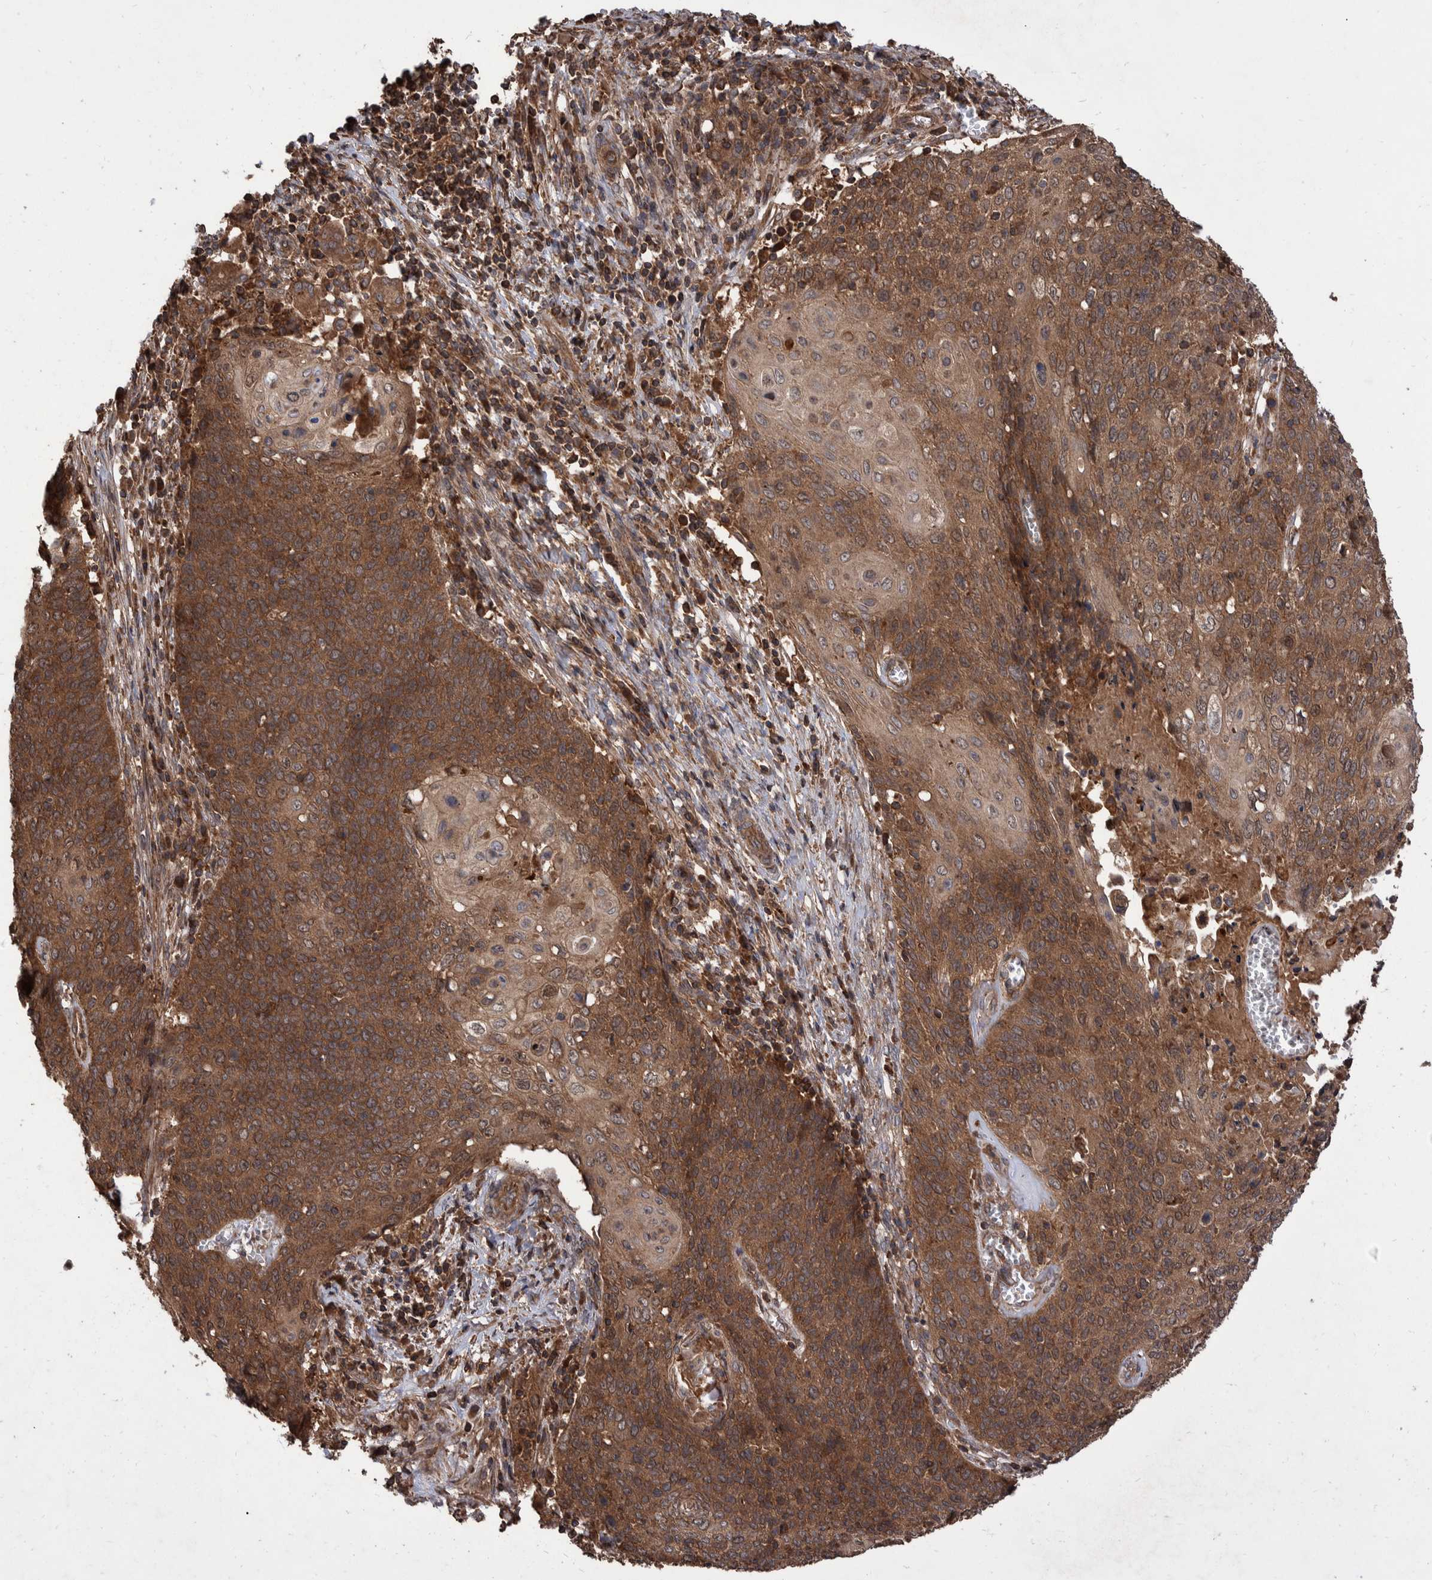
{"staining": {"intensity": "moderate", "quantity": ">75%", "location": "cytoplasmic/membranous"}, "tissue": "cervical cancer", "cell_type": "Tumor cells", "image_type": "cancer", "snomed": [{"axis": "morphology", "description": "Squamous cell carcinoma, NOS"}, {"axis": "topography", "description": "Cervix"}], "caption": "Tumor cells demonstrate medium levels of moderate cytoplasmic/membranous expression in approximately >75% of cells in cervical cancer.", "gene": "VBP1", "patient": {"sex": "female", "age": 39}}